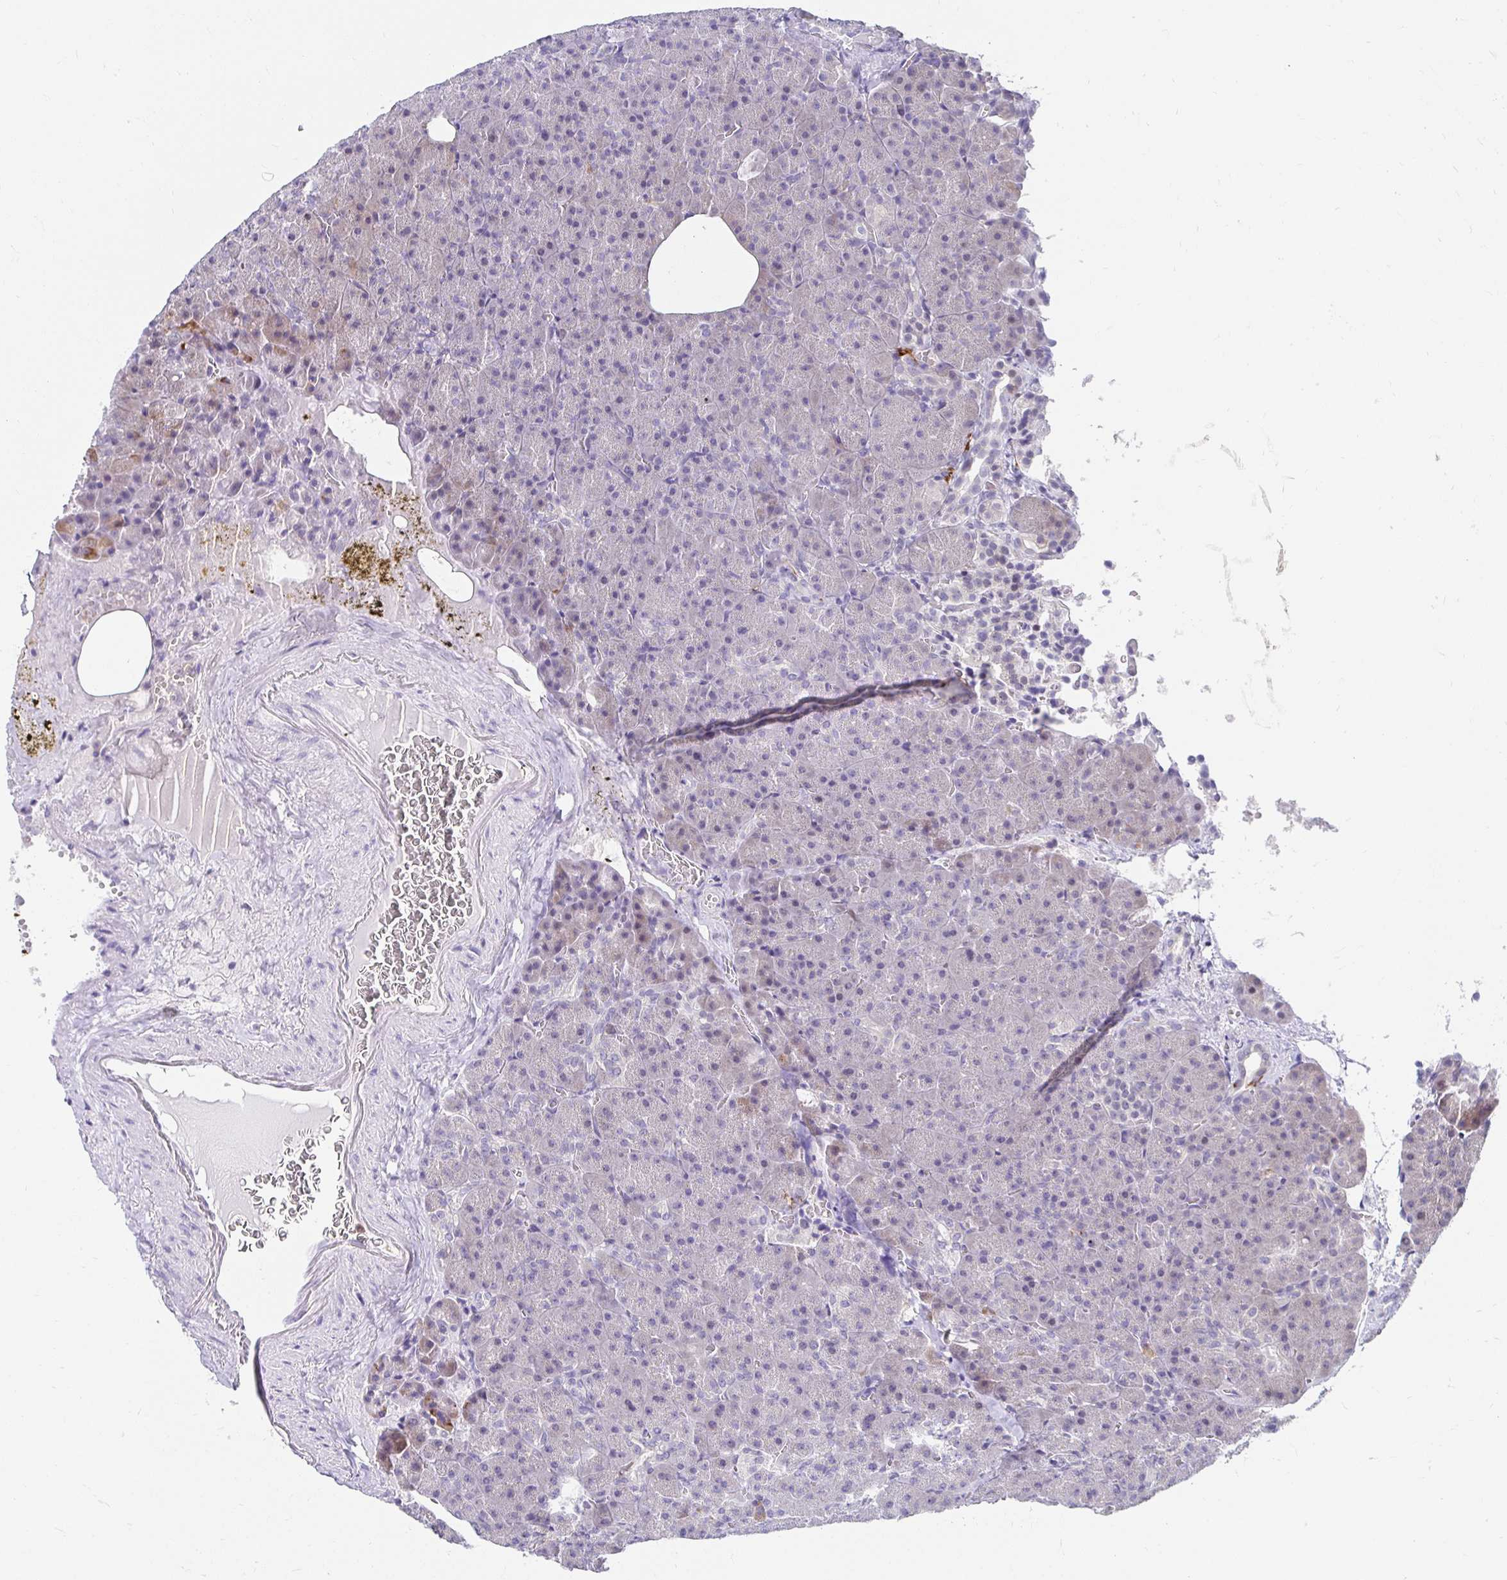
{"staining": {"intensity": "negative", "quantity": "none", "location": "none"}, "tissue": "pancreas", "cell_type": "Exocrine glandular cells", "image_type": "normal", "snomed": [{"axis": "morphology", "description": "Normal tissue, NOS"}, {"axis": "topography", "description": "Pancreas"}], "caption": "Benign pancreas was stained to show a protein in brown. There is no significant expression in exocrine glandular cells.", "gene": "PADI2", "patient": {"sex": "female", "age": 74}}